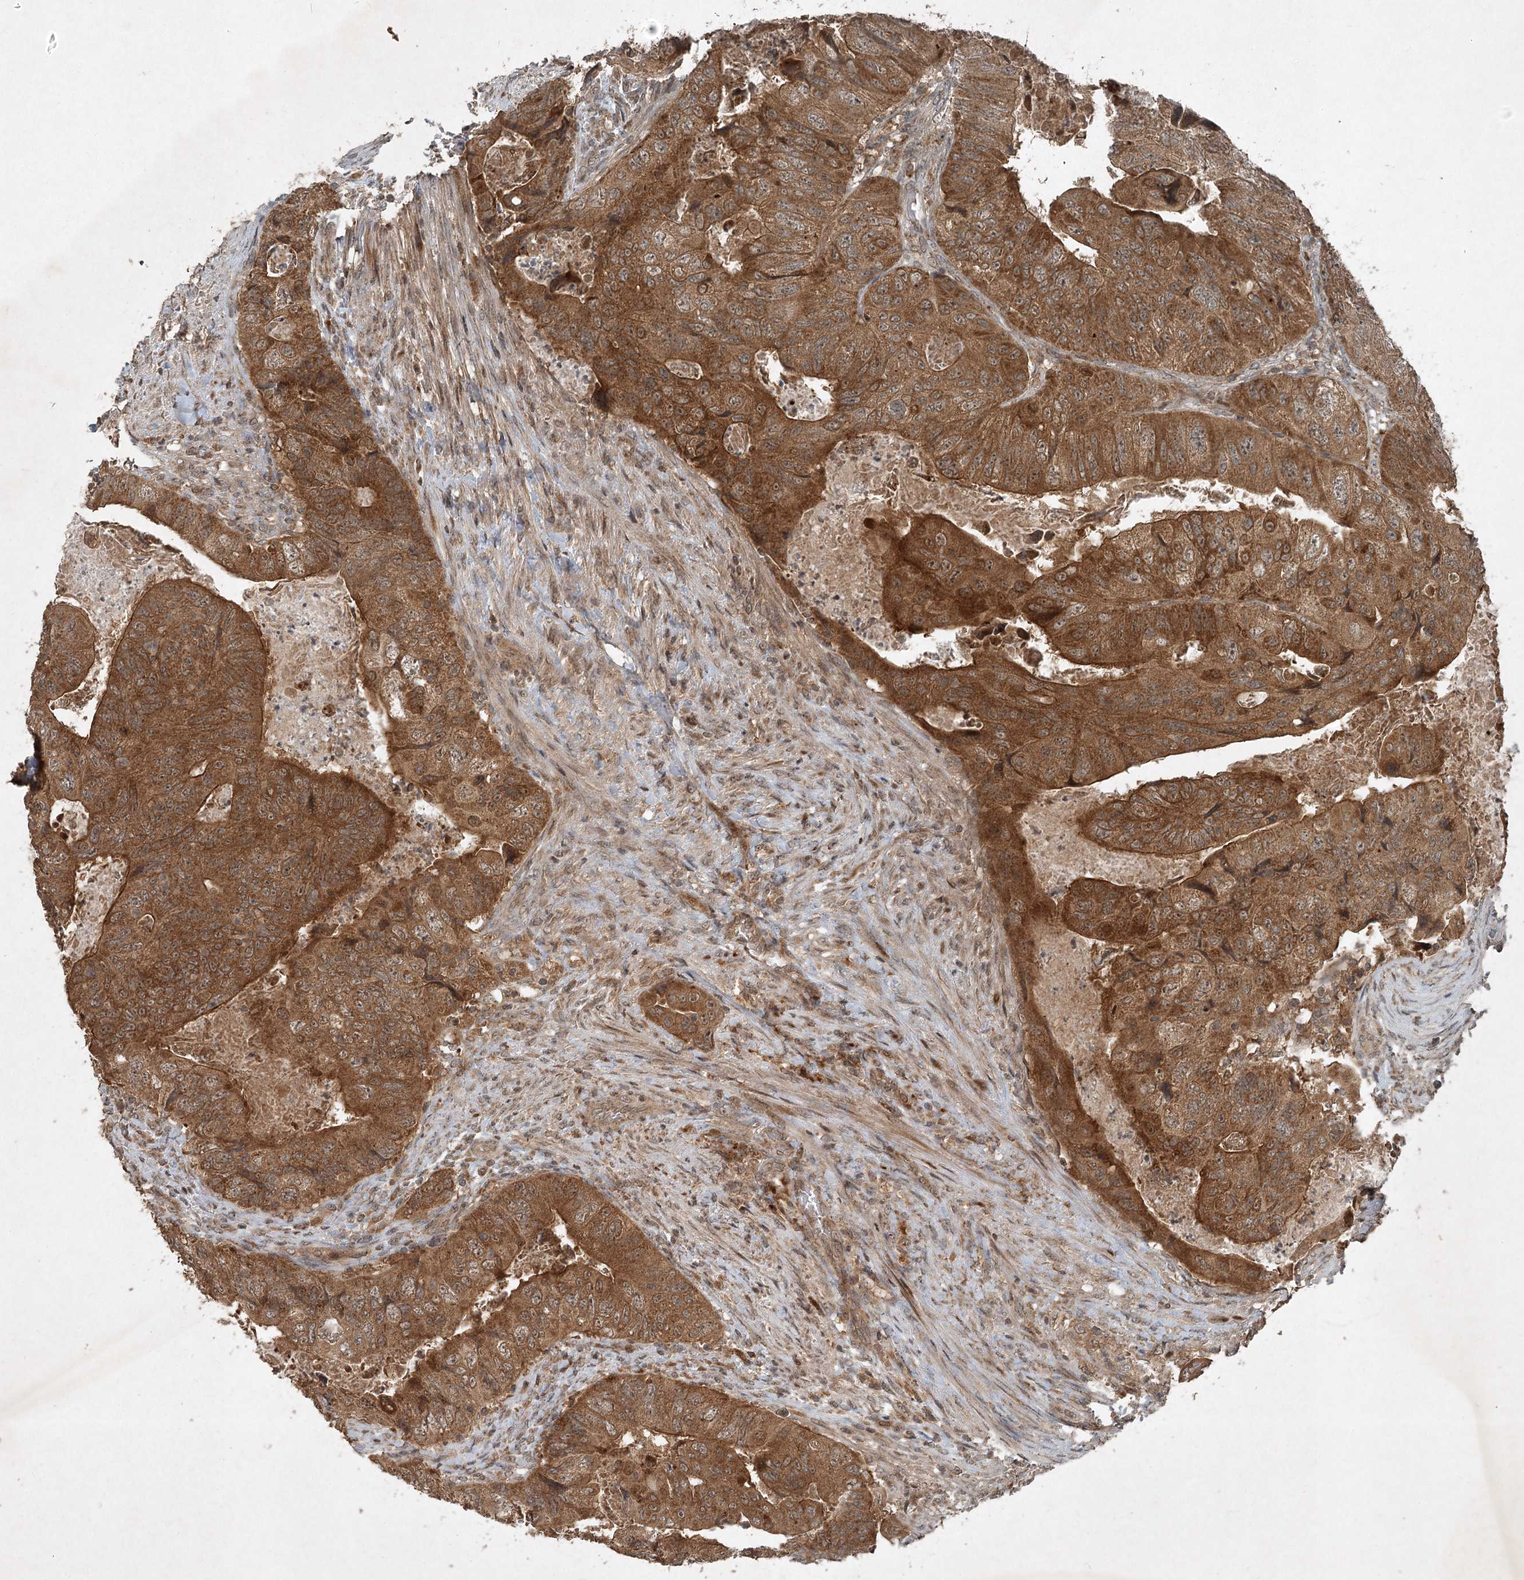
{"staining": {"intensity": "strong", "quantity": ">75%", "location": "cytoplasmic/membranous"}, "tissue": "colorectal cancer", "cell_type": "Tumor cells", "image_type": "cancer", "snomed": [{"axis": "morphology", "description": "Adenocarcinoma, NOS"}, {"axis": "topography", "description": "Rectum"}], "caption": "Immunohistochemical staining of human colorectal adenocarcinoma reveals strong cytoplasmic/membranous protein positivity in about >75% of tumor cells.", "gene": "UNC93A", "patient": {"sex": "male", "age": 63}}